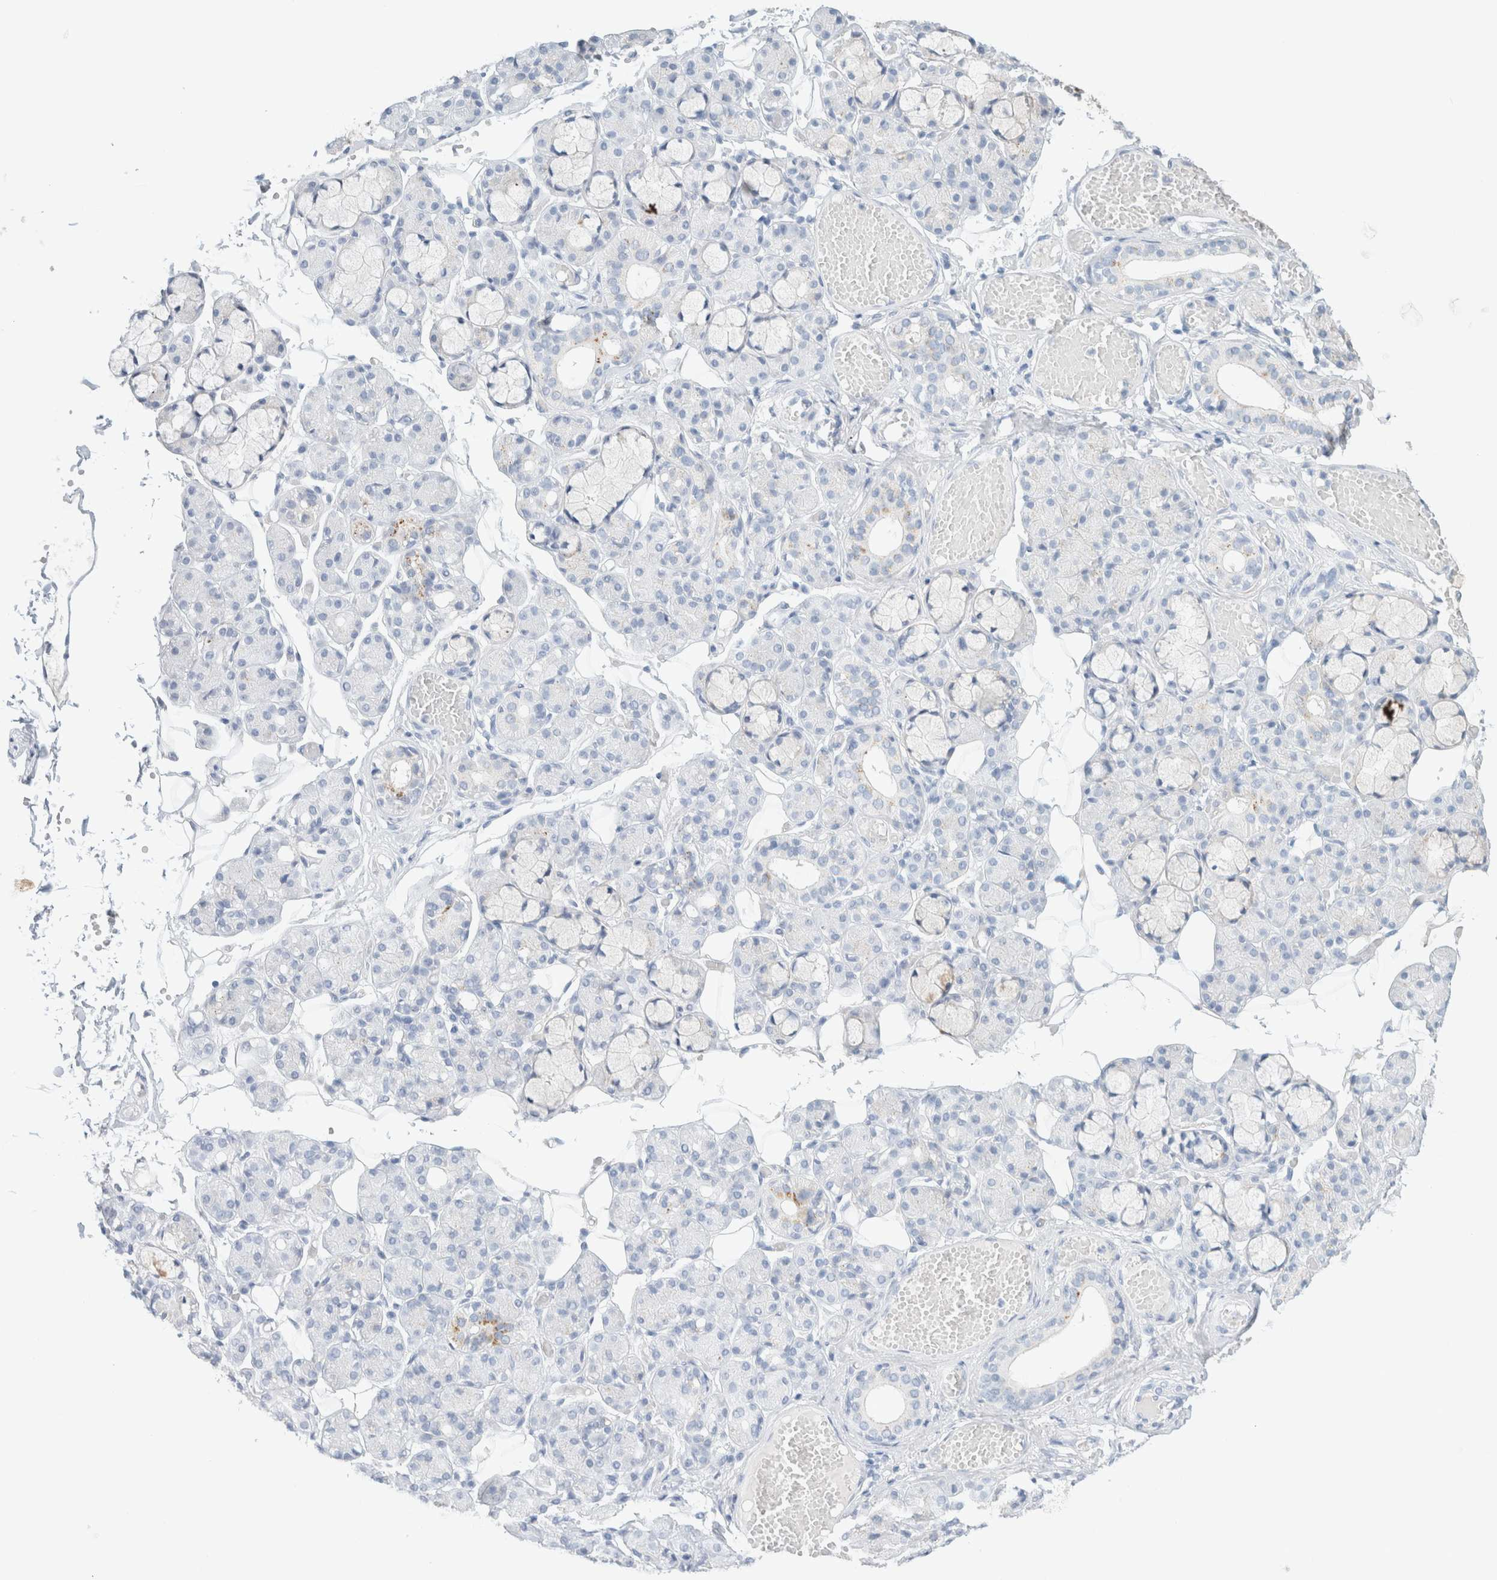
{"staining": {"intensity": "negative", "quantity": "none", "location": "none"}, "tissue": "salivary gland", "cell_type": "Glandular cells", "image_type": "normal", "snomed": [{"axis": "morphology", "description": "Normal tissue, NOS"}, {"axis": "topography", "description": "Salivary gland"}], "caption": "The image reveals no staining of glandular cells in benign salivary gland. The staining is performed using DAB (3,3'-diaminobenzidine) brown chromogen with nuclei counter-stained in using hematoxylin.", "gene": "CPQ", "patient": {"sex": "male", "age": 63}}